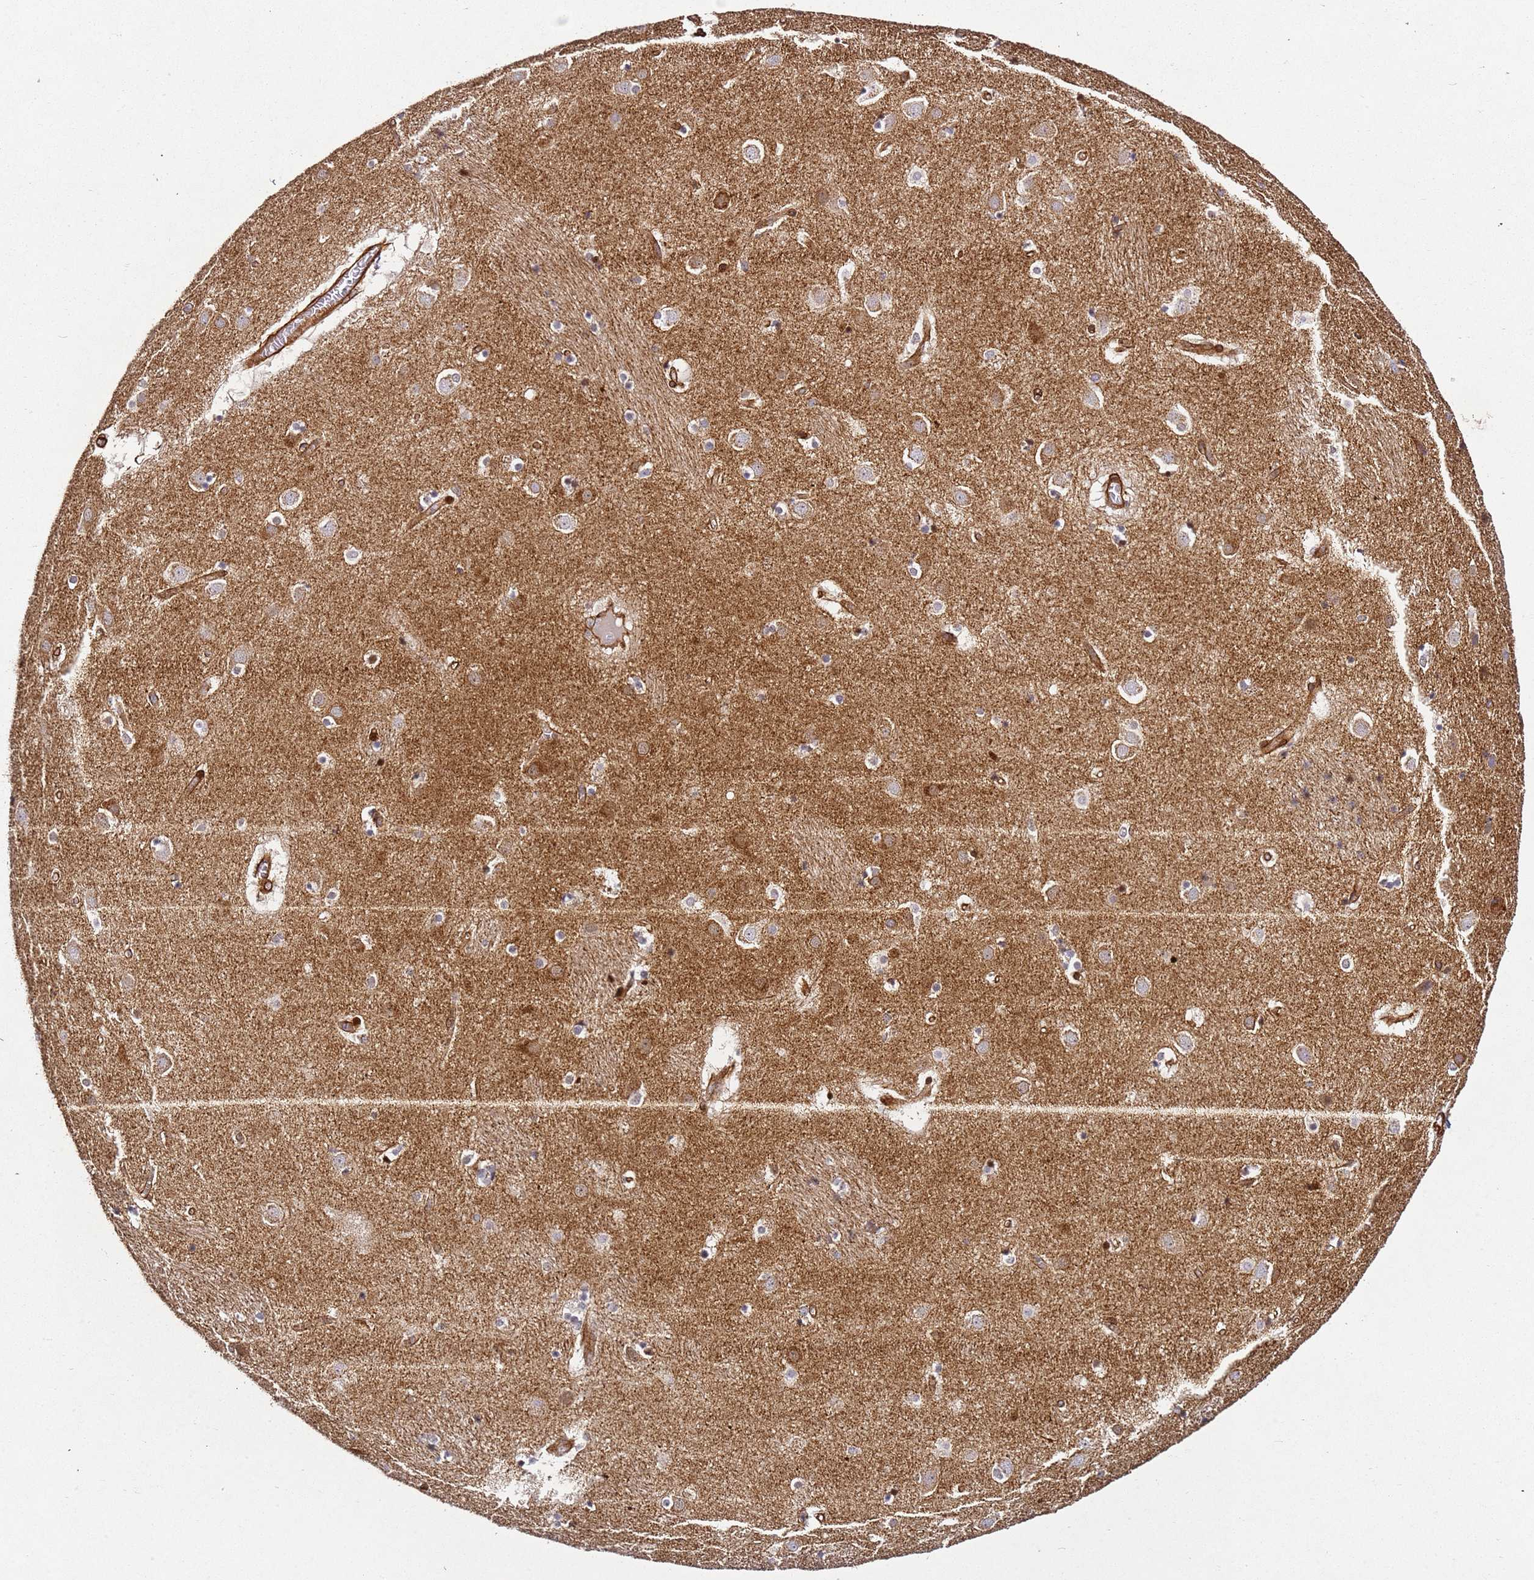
{"staining": {"intensity": "weak", "quantity": "25%-75%", "location": "cytoplasmic/membranous"}, "tissue": "caudate", "cell_type": "Glial cells", "image_type": "normal", "snomed": [{"axis": "morphology", "description": "Normal tissue, NOS"}, {"axis": "topography", "description": "Lateral ventricle wall"}], "caption": "The micrograph displays a brown stain indicating the presence of a protein in the cytoplasmic/membranous of glial cells in caudate. (DAB (3,3'-diaminobenzidine) IHC, brown staining for protein, blue staining for nuclei).", "gene": "ZNF296", "patient": {"sex": "male", "age": 70}}